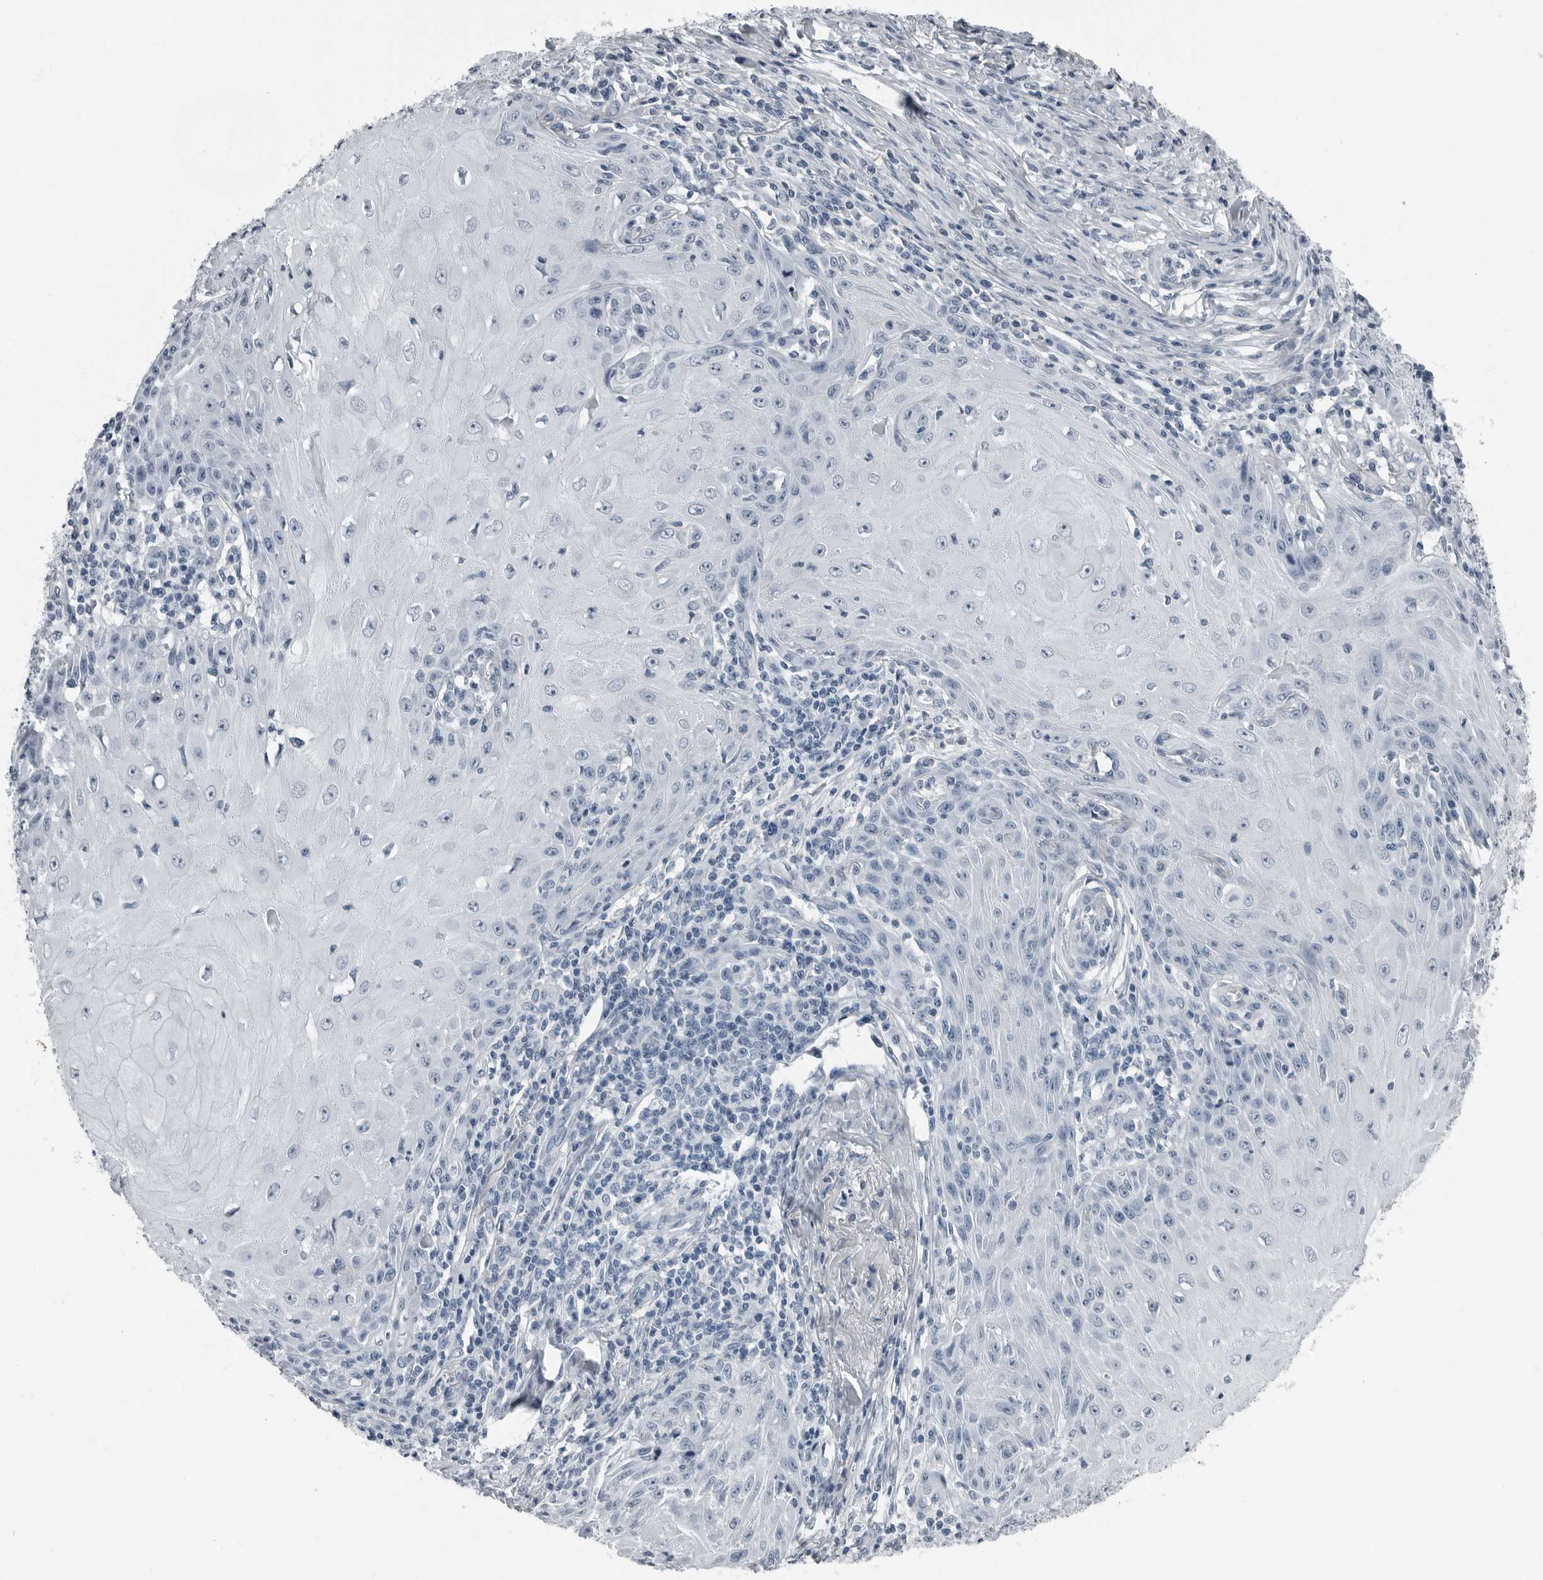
{"staining": {"intensity": "negative", "quantity": "none", "location": "none"}, "tissue": "skin cancer", "cell_type": "Tumor cells", "image_type": "cancer", "snomed": [{"axis": "morphology", "description": "Squamous cell carcinoma, NOS"}, {"axis": "topography", "description": "Skin"}], "caption": "Tumor cells are negative for brown protein staining in skin cancer.", "gene": "PRSS1", "patient": {"sex": "female", "age": 73}}